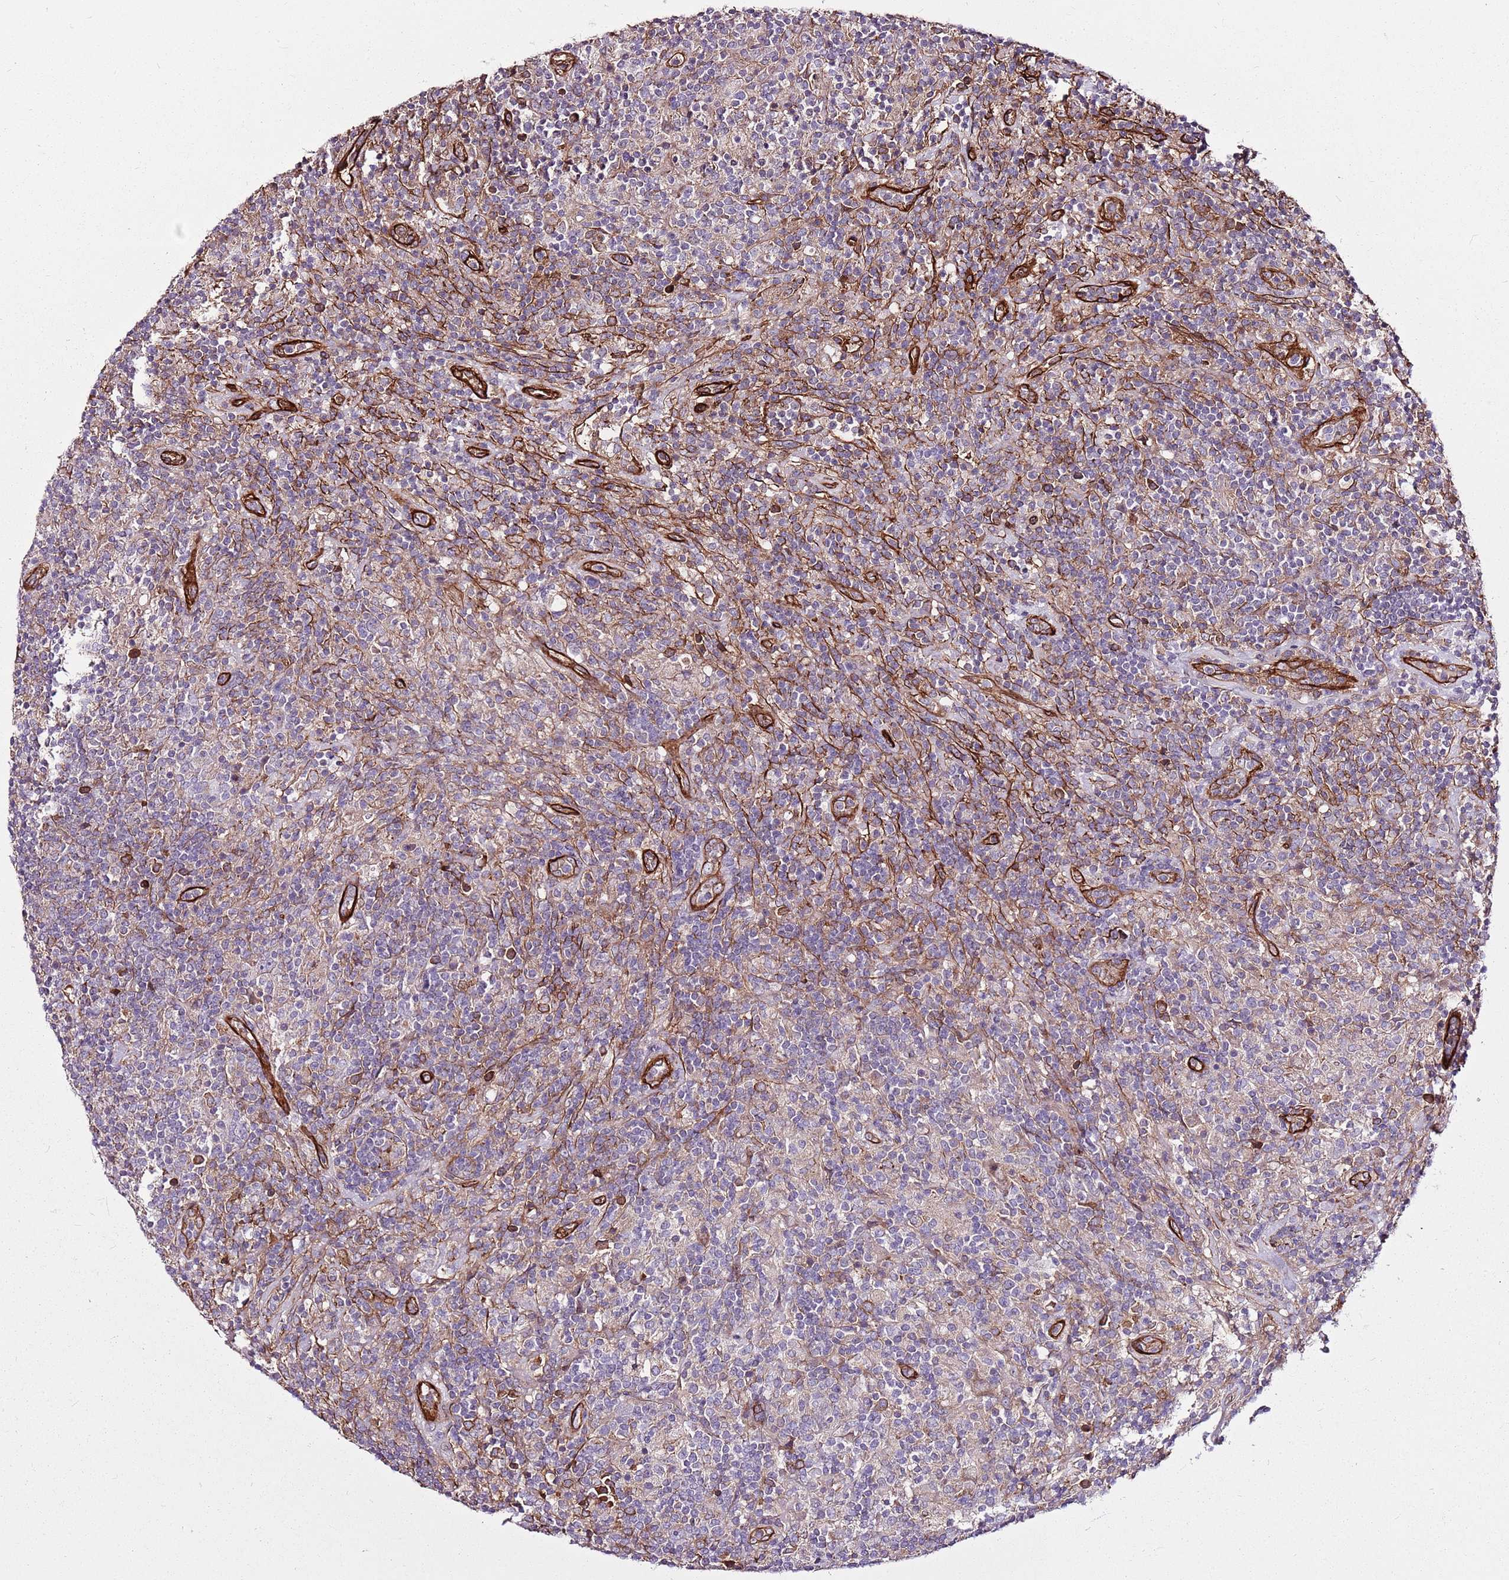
{"staining": {"intensity": "negative", "quantity": "none", "location": "none"}, "tissue": "lymphoma", "cell_type": "Tumor cells", "image_type": "cancer", "snomed": [{"axis": "morphology", "description": "Hodgkin's disease, NOS"}, {"axis": "topography", "description": "Lymph node"}], "caption": "This is a photomicrograph of IHC staining of lymphoma, which shows no positivity in tumor cells.", "gene": "ZNF827", "patient": {"sex": "male", "age": 70}}